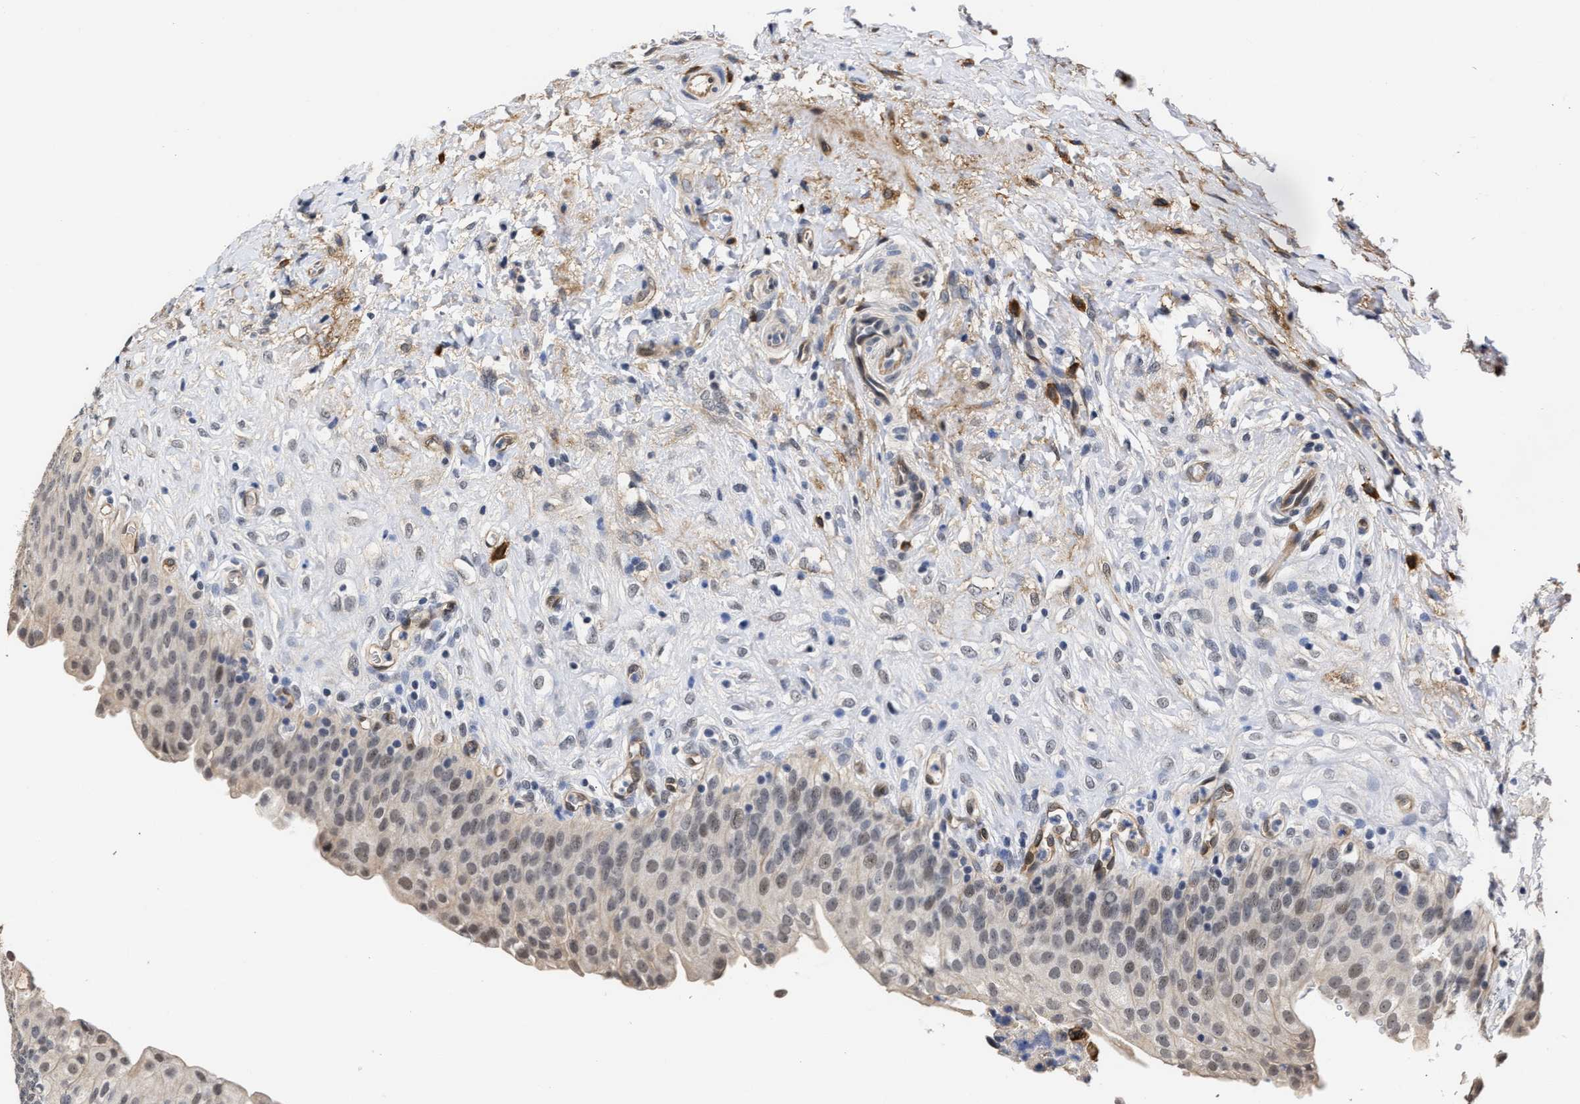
{"staining": {"intensity": "weak", "quantity": "25%-75%", "location": "nuclear"}, "tissue": "urinary bladder", "cell_type": "Urothelial cells", "image_type": "normal", "snomed": [{"axis": "morphology", "description": "Urothelial carcinoma, High grade"}, {"axis": "topography", "description": "Urinary bladder"}], "caption": "This photomicrograph exhibits unremarkable urinary bladder stained with immunohistochemistry (IHC) to label a protein in brown. The nuclear of urothelial cells show weak positivity for the protein. Nuclei are counter-stained blue.", "gene": "AHNAK2", "patient": {"sex": "male", "age": 46}}